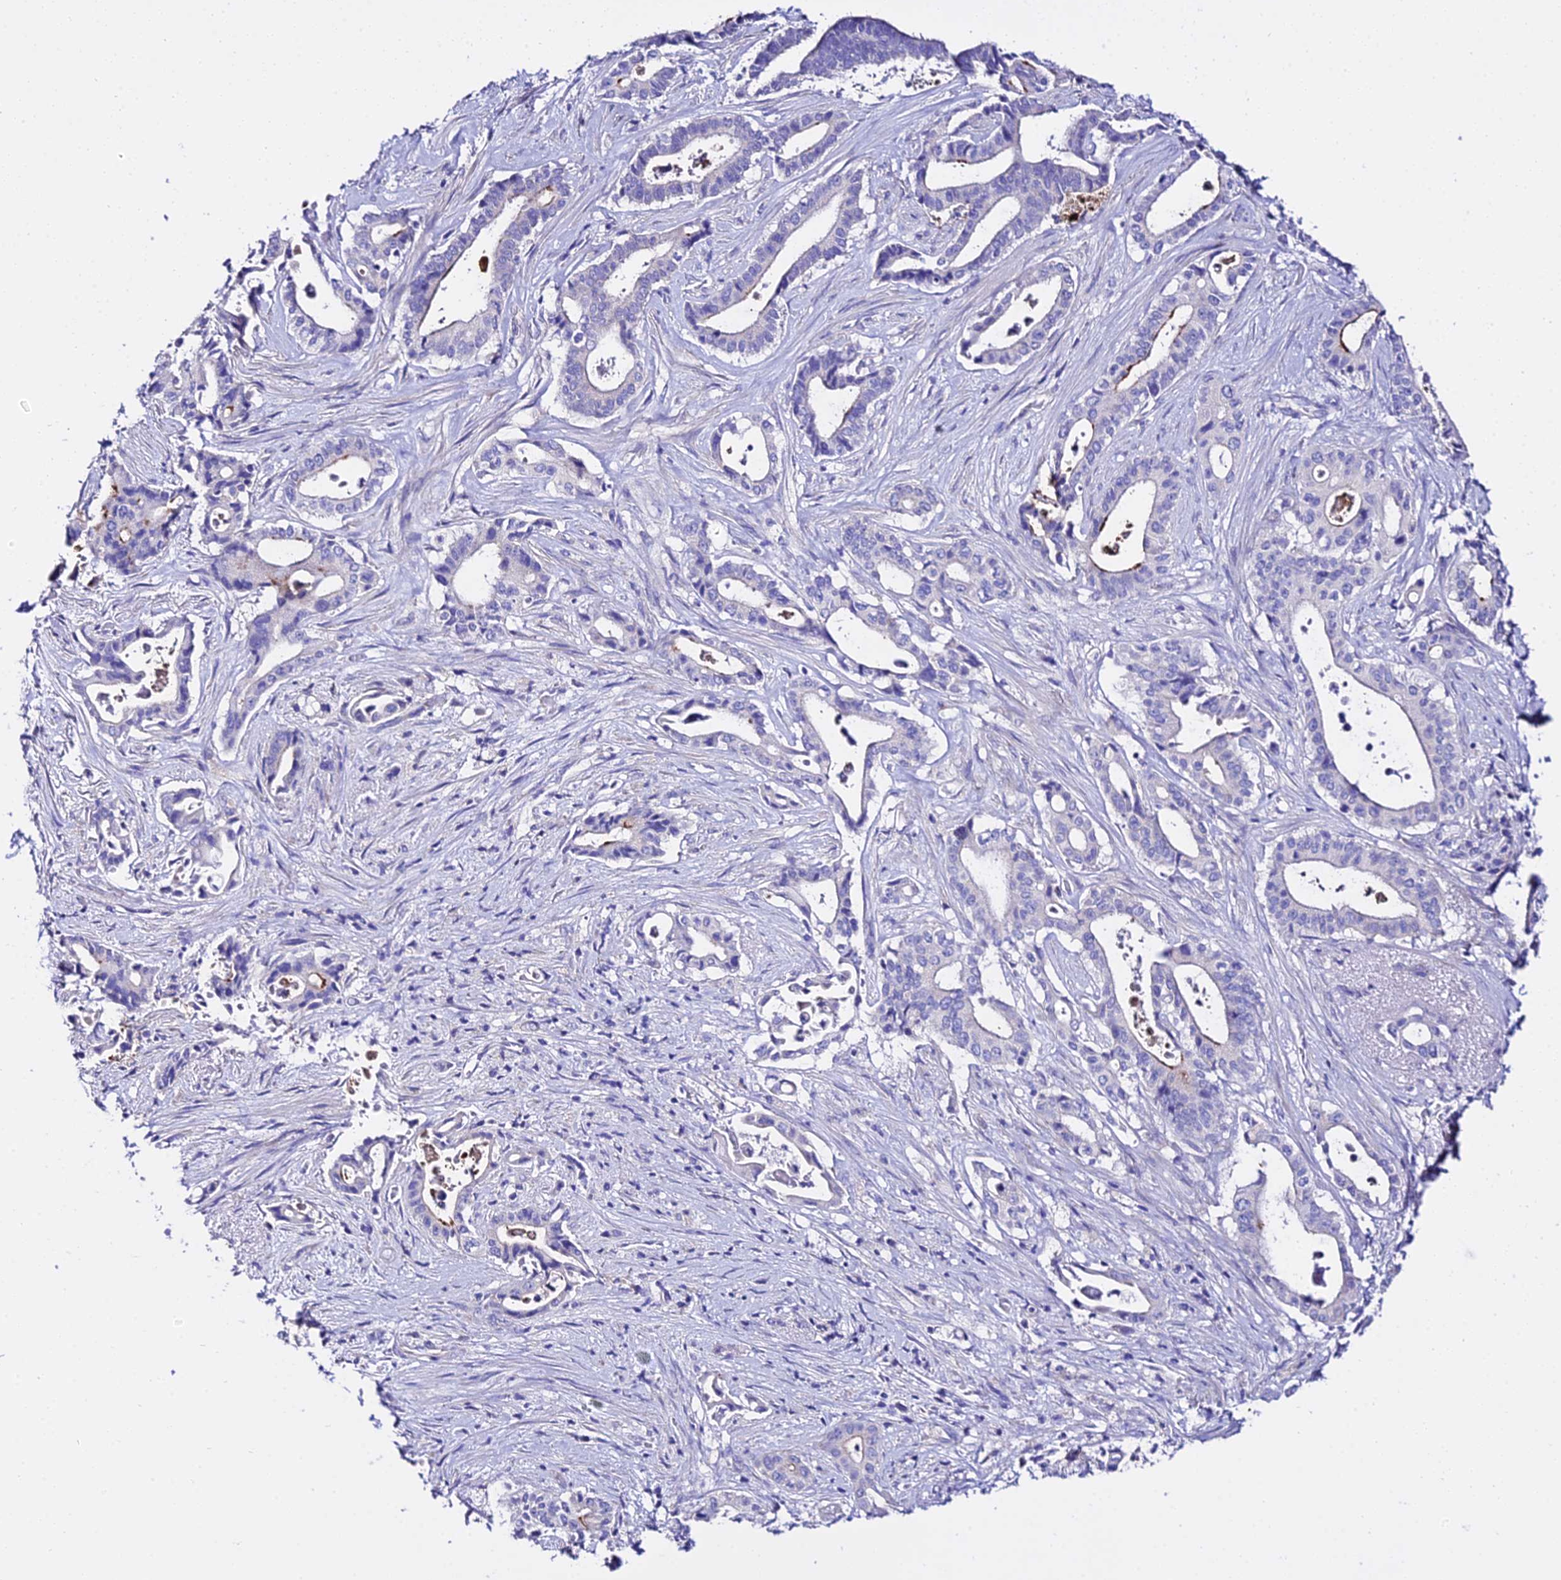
{"staining": {"intensity": "negative", "quantity": "none", "location": "none"}, "tissue": "pancreatic cancer", "cell_type": "Tumor cells", "image_type": "cancer", "snomed": [{"axis": "morphology", "description": "Adenocarcinoma, NOS"}, {"axis": "topography", "description": "Pancreas"}], "caption": "Tumor cells are negative for protein expression in human pancreatic adenocarcinoma.", "gene": "TMEM117", "patient": {"sex": "female", "age": 77}}